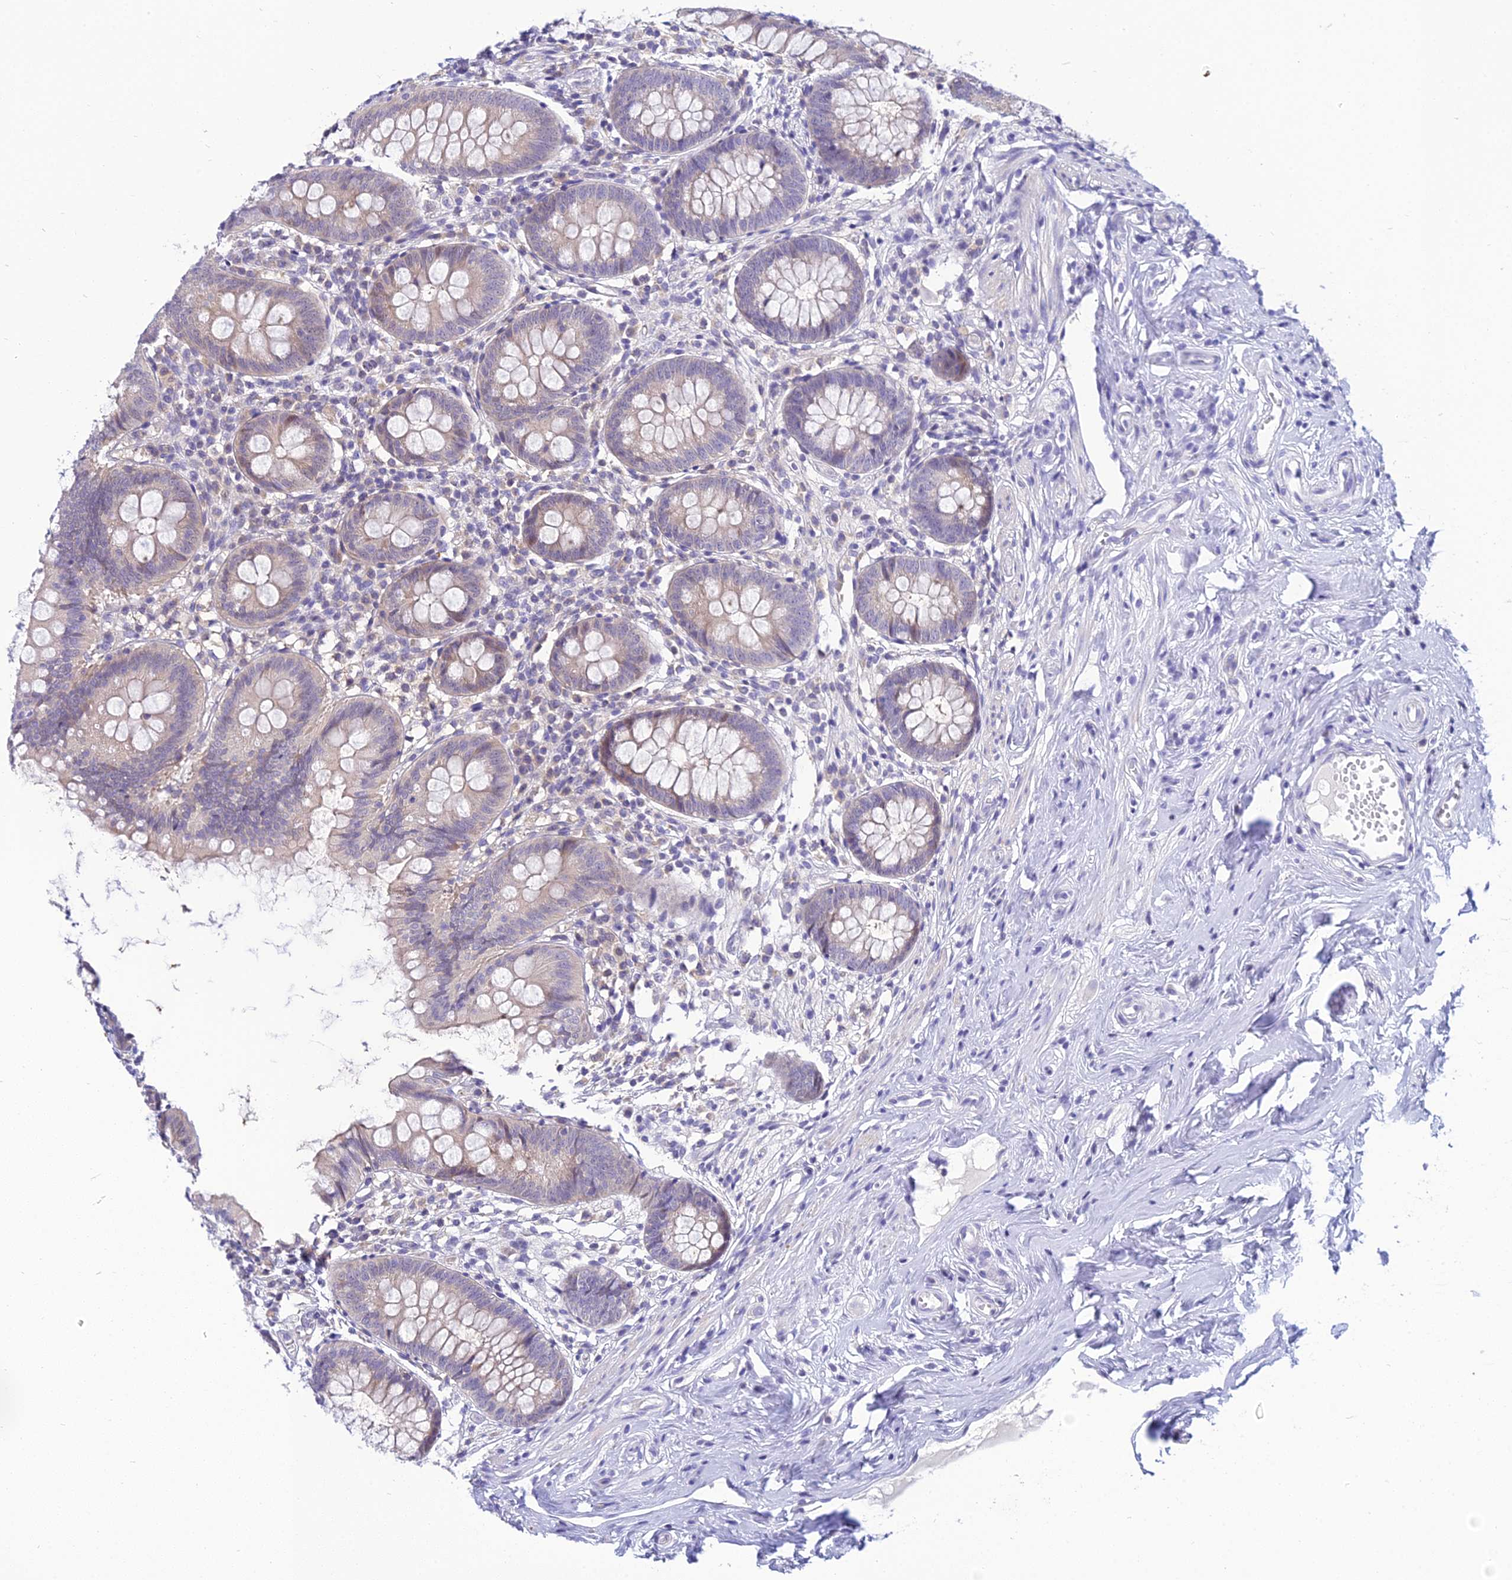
{"staining": {"intensity": "weak", "quantity": "25%-75%", "location": "cytoplasmic/membranous"}, "tissue": "appendix", "cell_type": "Glandular cells", "image_type": "normal", "snomed": [{"axis": "morphology", "description": "Normal tissue, NOS"}, {"axis": "topography", "description": "Appendix"}], "caption": "Appendix stained with DAB (3,3'-diaminobenzidine) IHC displays low levels of weak cytoplasmic/membranous expression in about 25%-75% of glandular cells. (IHC, brightfield microscopy, high magnification).", "gene": "ZMIZ1", "patient": {"sex": "female", "age": 51}}